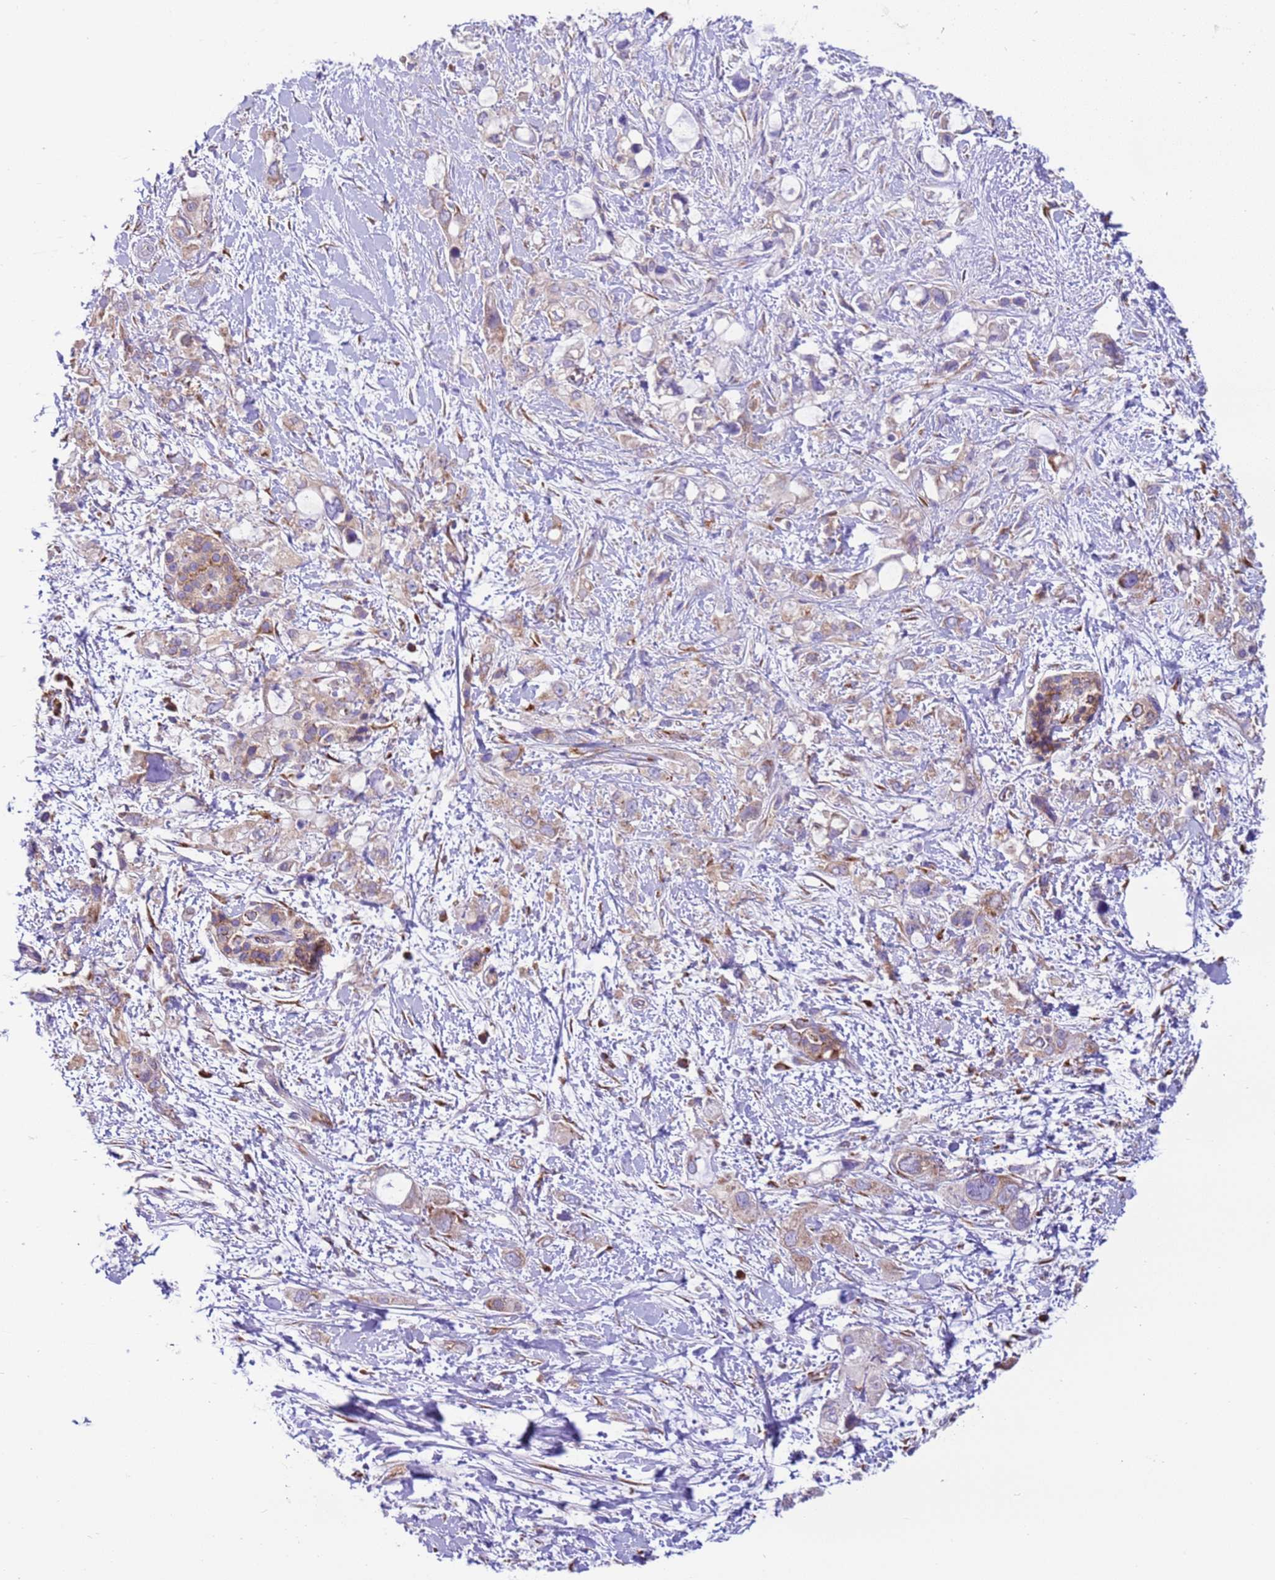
{"staining": {"intensity": "moderate", "quantity": "<25%", "location": "cytoplasmic/membranous"}, "tissue": "pancreatic cancer", "cell_type": "Tumor cells", "image_type": "cancer", "snomed": [{"axis": "morphology", "description": "Adenocarcinoma, NOS"}, {"axis": "topography", "description": "Pancreas"}], "caption": "Pancreatic cancer (adenocarcinoma) stained with DAB (3,3'-diaminobenzidine) IHC shows low levels of moderate cytoplasmic/membranous staining in approximately <25% of tumor cells.", "gene": "VARS1", "patient": {"sex": "female", "age": 56}}